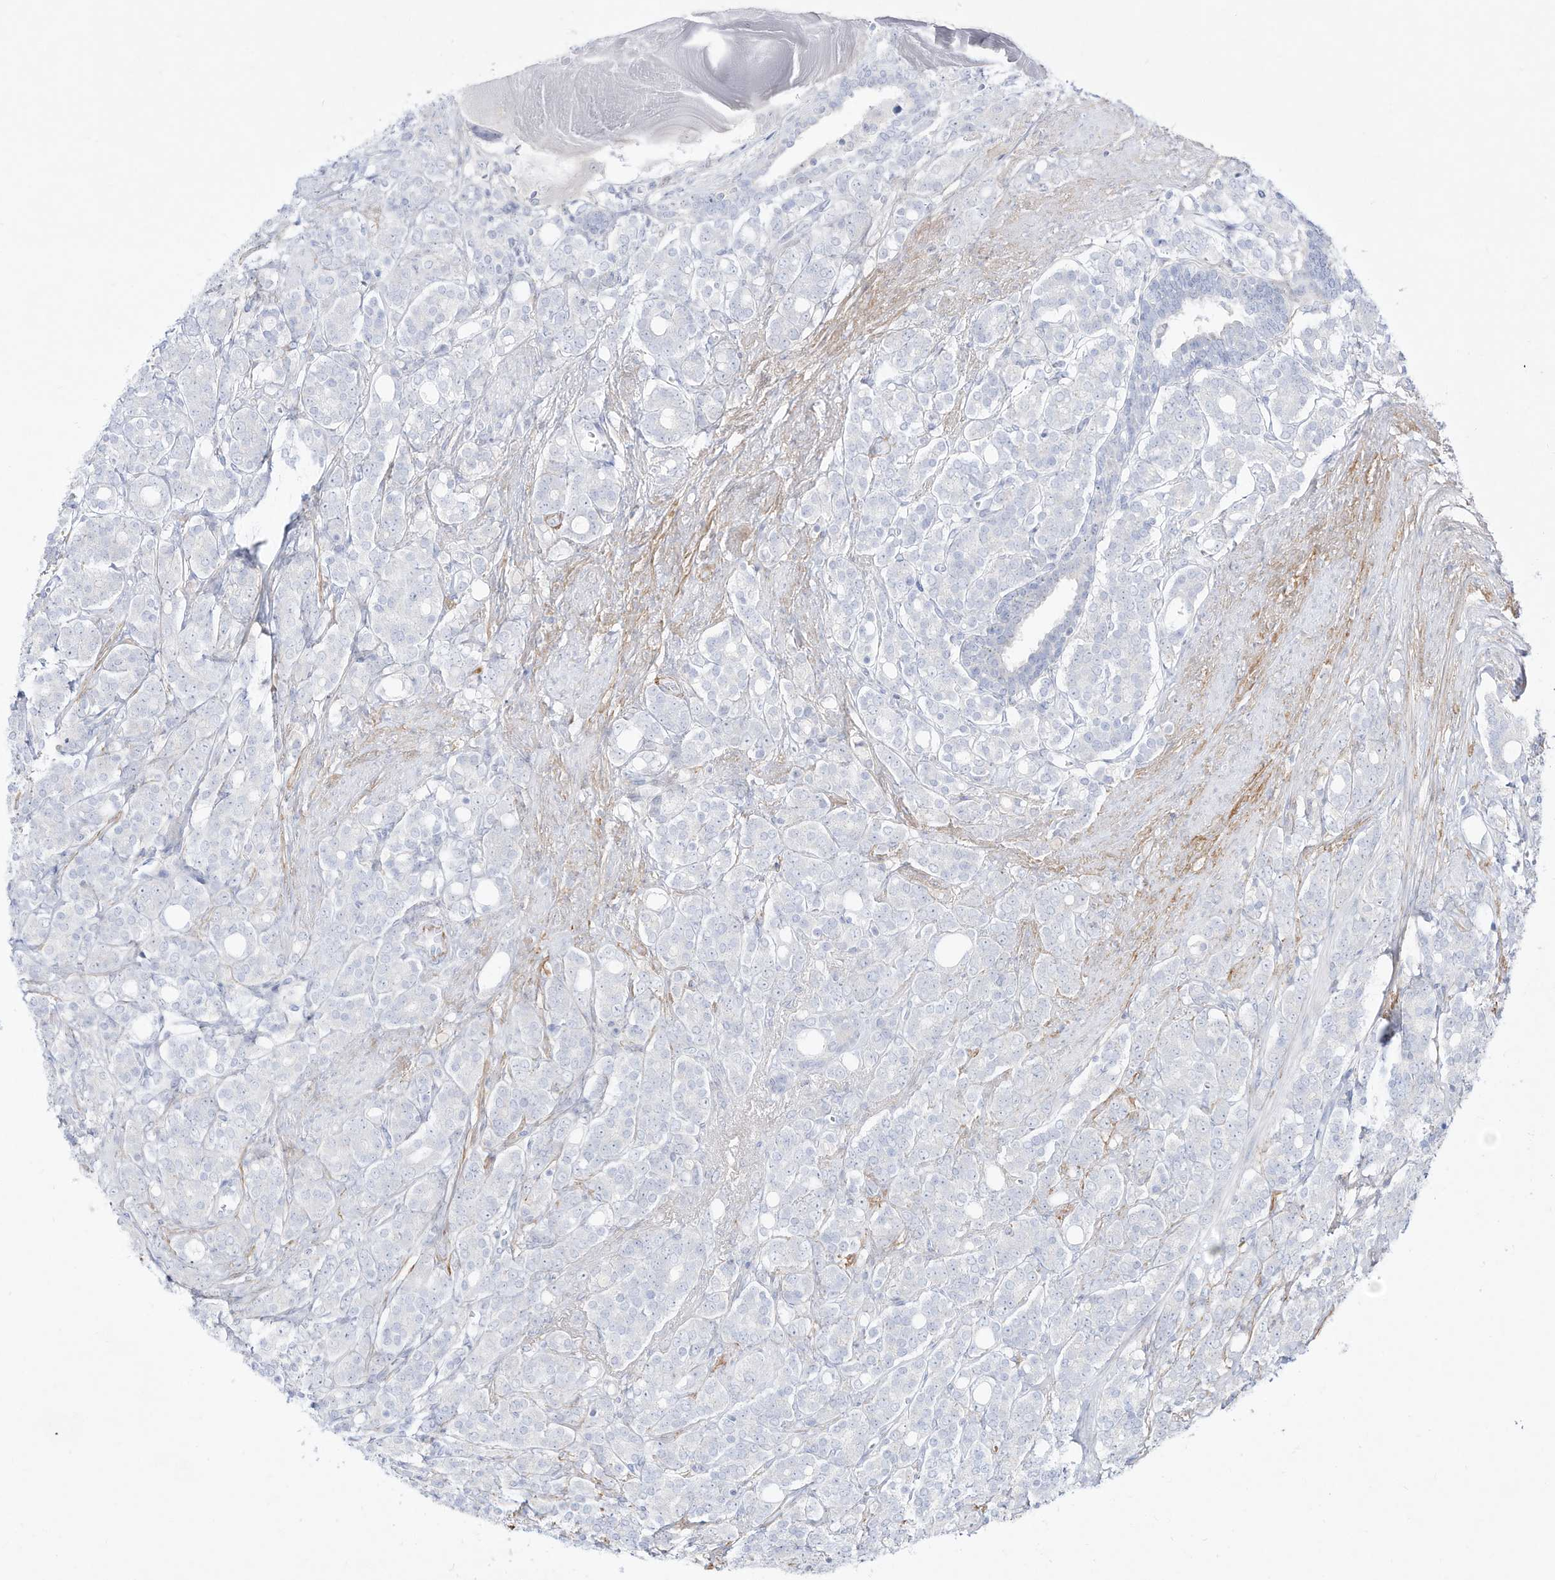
{"staining": {"intensity": "negative", "quantity": "none", "location": "none"}, "tissue": "prostate cancer", "cell_type": "Tumor cells", "image_type": "cancer", "snomed": [{"axis": "morphology", "description": "Adenocarcinoma, High grade"}, {"axis": "topography", "description": "Prostate"}], "caption": "IHC of human adenocarcinoma (high-grade) (prostate) demonstrates no staining in tumor cells.", "gene": "DMKN", "patient": {"sex": "male", "age": 62}}